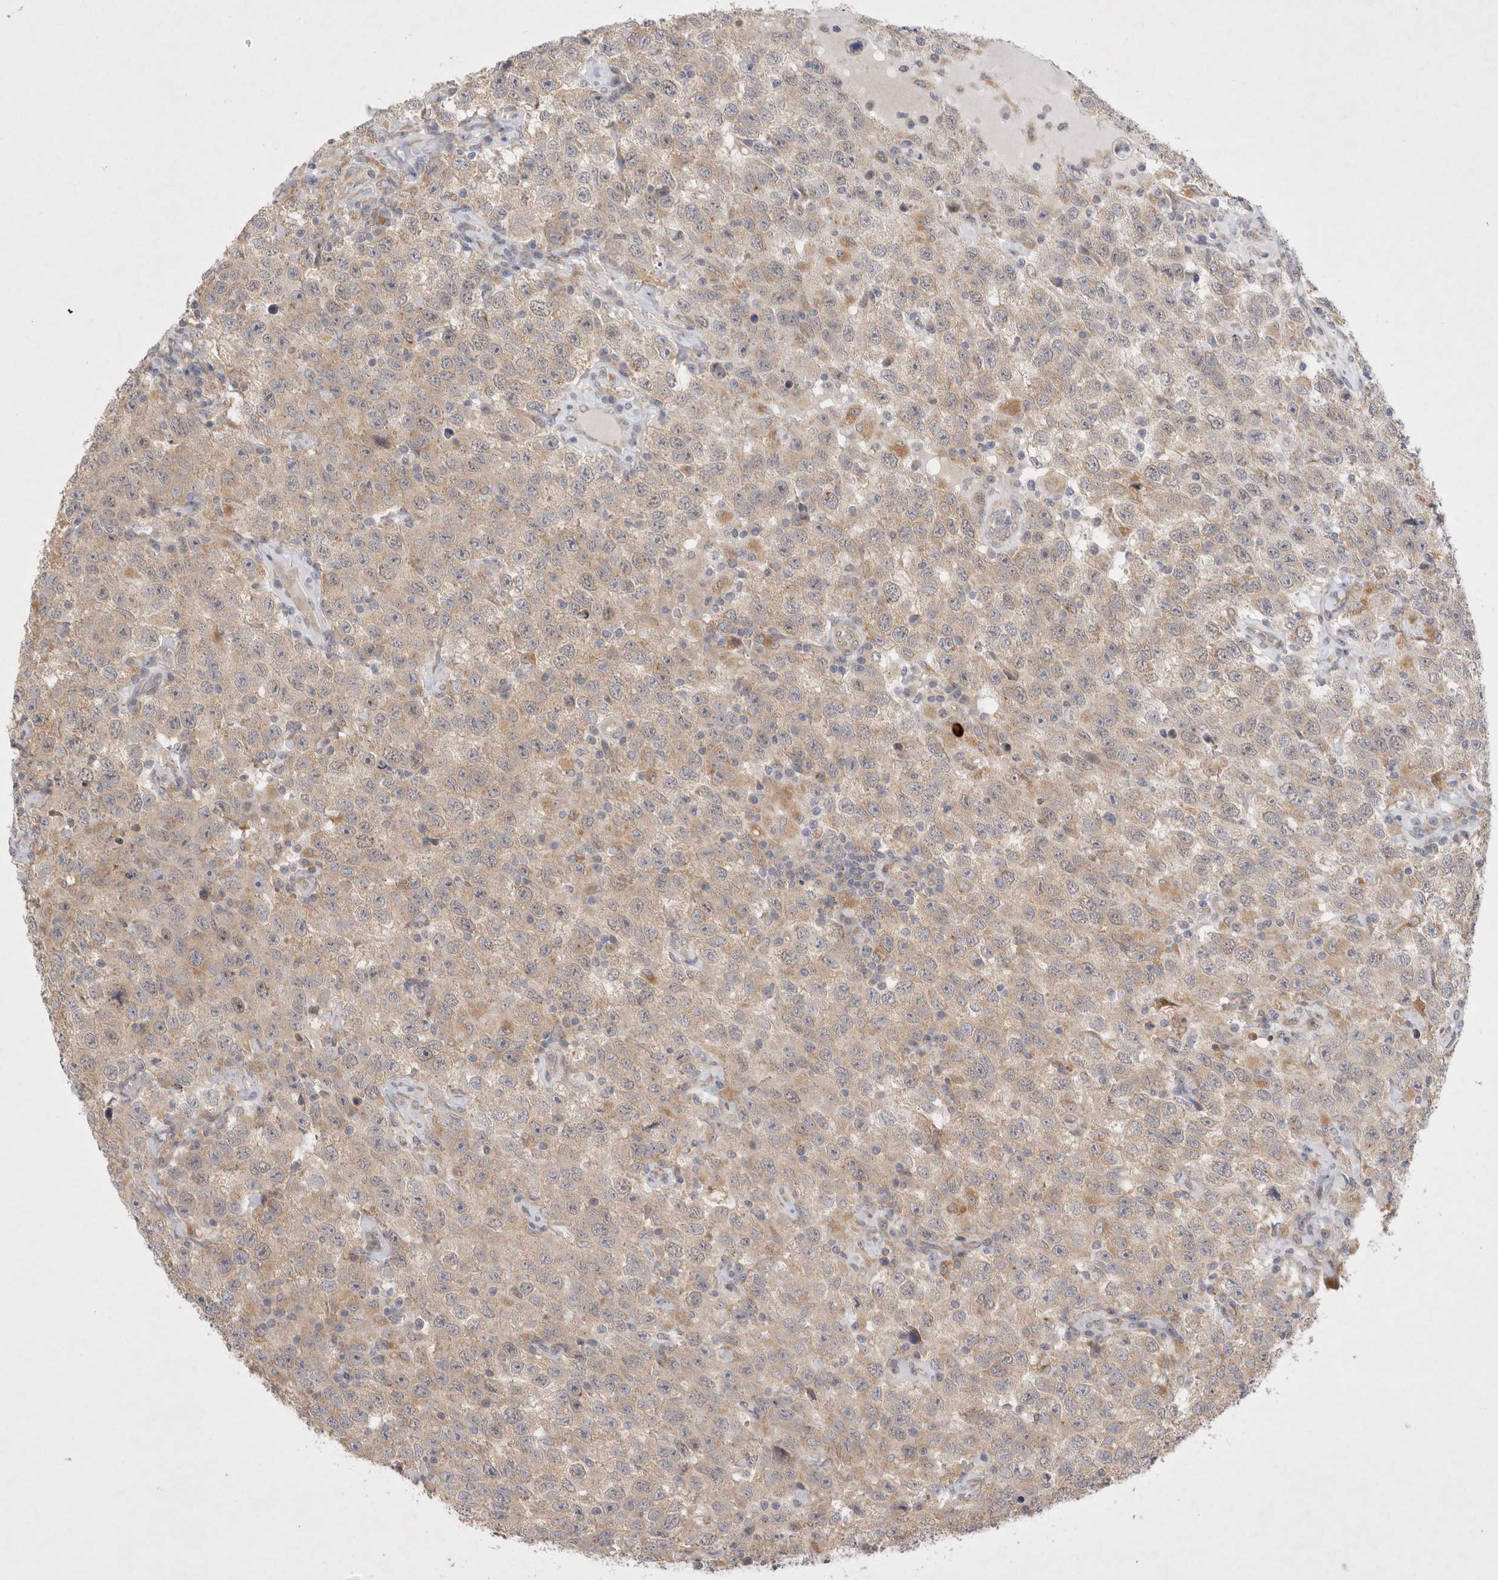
{"staining": {"intensity": "weak", "quantity": ">75%", "location": "cytoplasmic/membranous"}, "tissue": "testis cancer", "cell_type": "Tumor cells", "image_type": "cancer", "snomed": [{"axis": "morphology", "description": "Seminoma, NOS"}, {"axis": "topography", "description": "Testis"}], "caption": "Human testis seminoma stained for a protein (brown) displays weak cytoplasmic/membranous positive positivity in approximately >75% of tumor cells.", "gene": "NPC1", "patient": {"sex": "male", "age": 41}}